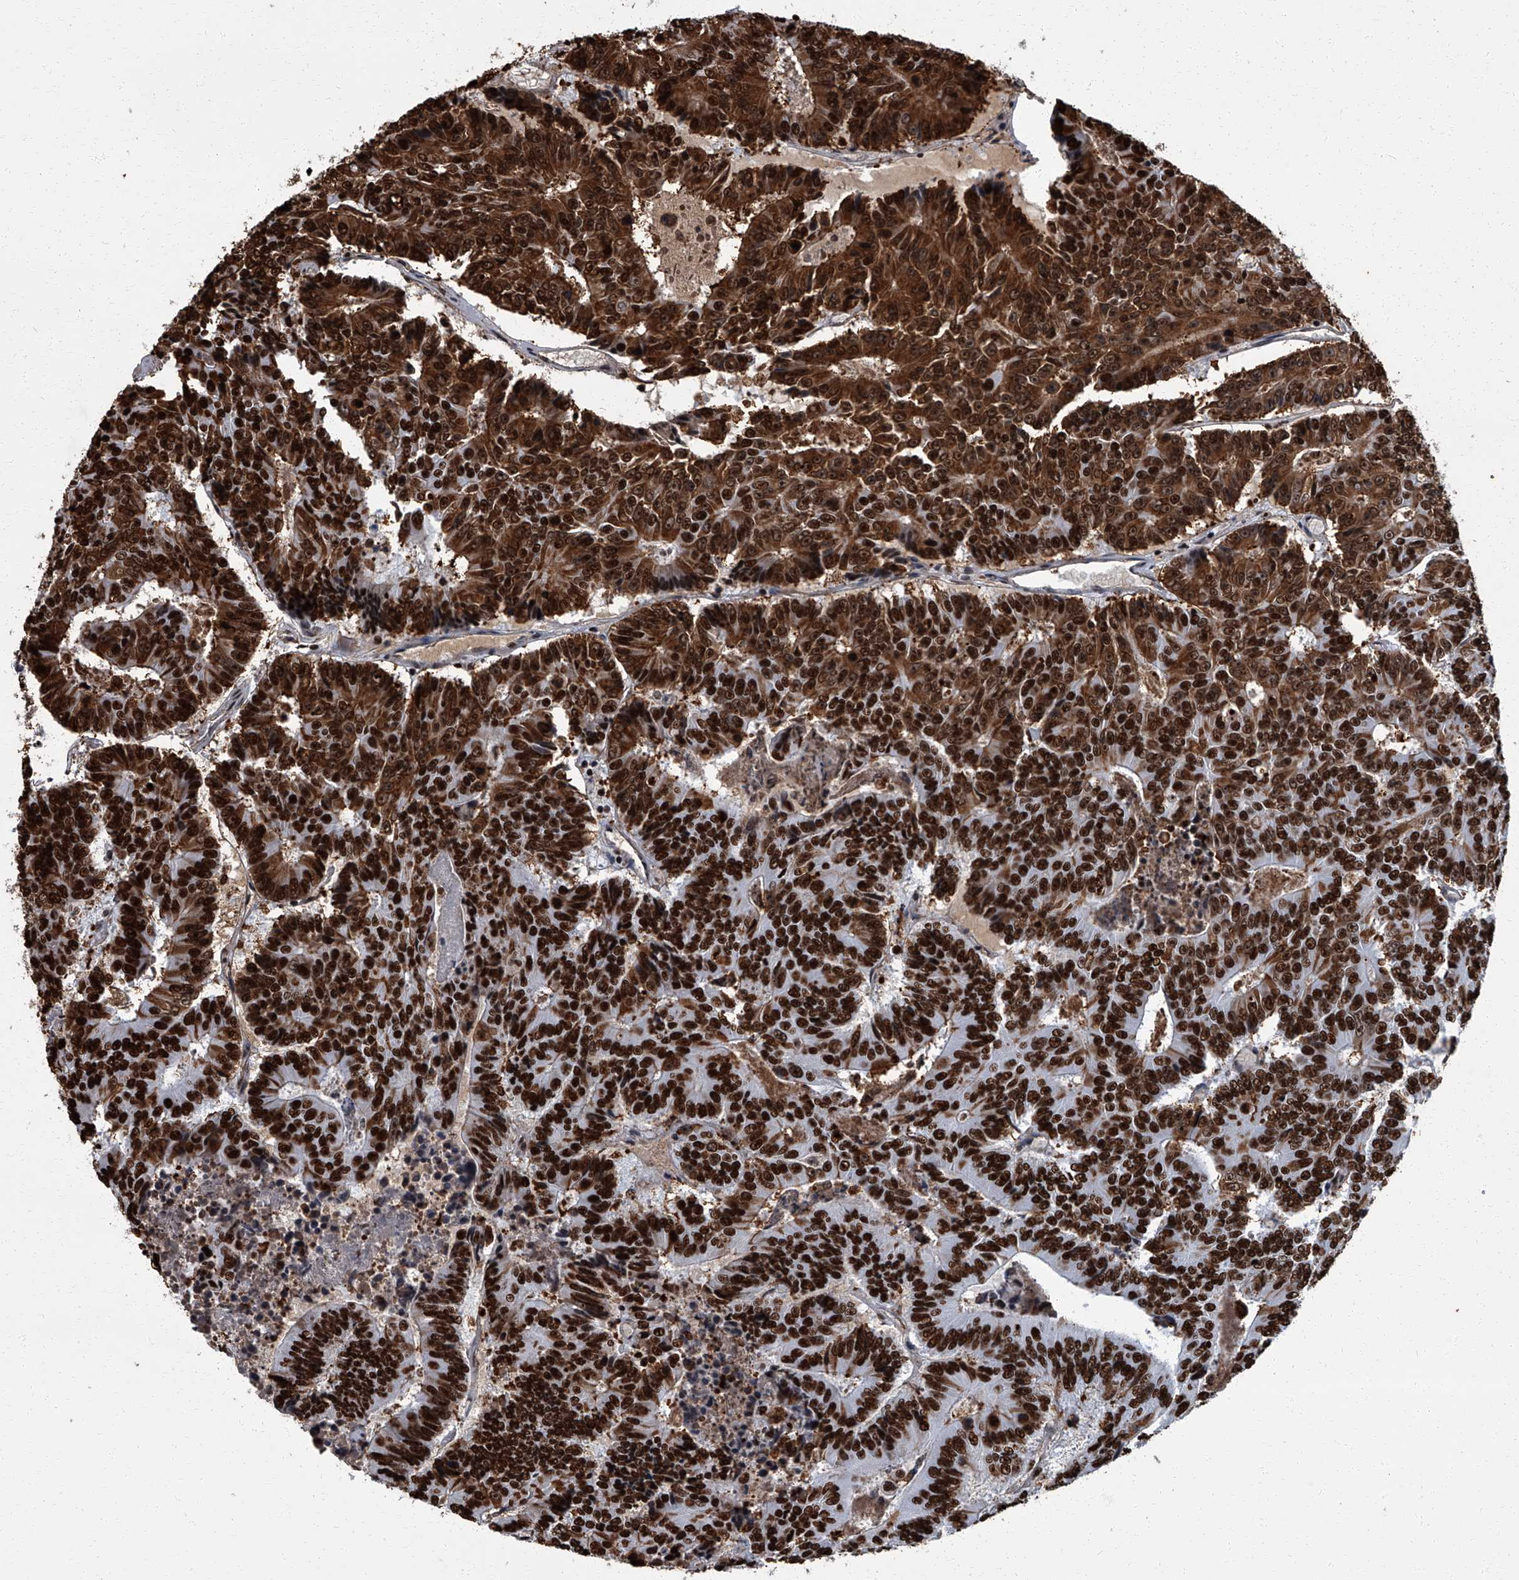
{"staining": {"intensity": "strong", "quantity": ">75%", "location": "cytoplasmic/membranous,nuclear"}, "tissue": "colorectal cancer", "cell_type": "Tumor cells", "image_type": "cancer", "snomed": [{"axis": "morphology", "description": "Adenocarcinoma, NOS"}, {"axis": "topography", "description": "Colon"}], "caption": "High-power microscopy captured an immunohistochemistry (IHC) image of colorectal cancer (adenocarcinoma), revealing strong cytoplasmic/membranous and nuclear positivity in about >75% of tumor cells.", "gene": "ZNF518B", "patient": {"sex": "male", "age": 83}}